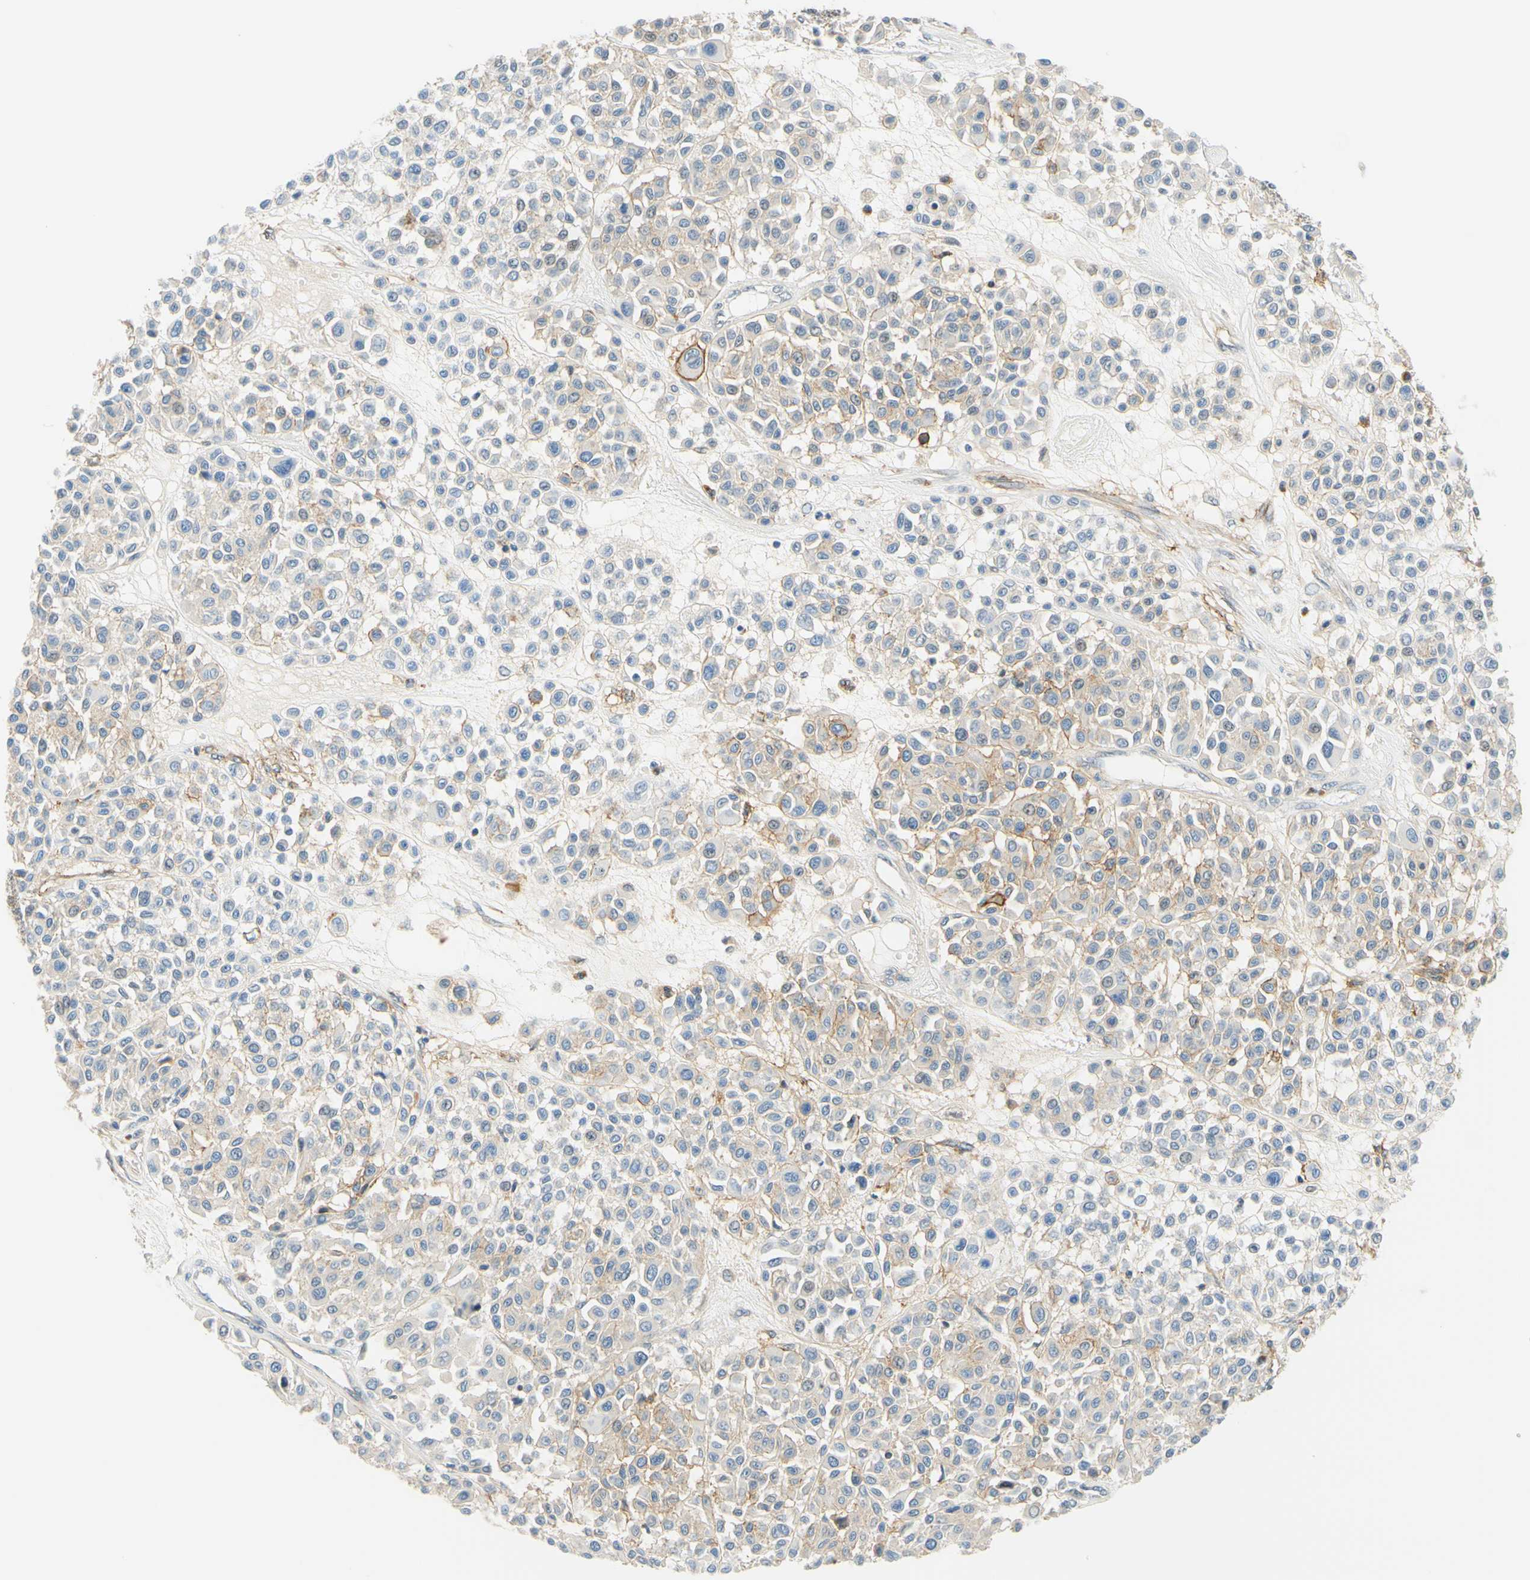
{"staining": {"intensity": "weak", "quantity": "25%-75%", "location": "cytoplasmic/membranous"}, "tissue": "melanoma", "cell_type": "Tumor cells", "image_type": "cancer", "snomed": [{"axis": "morphology", "description": "Malignant melanoma, Metastatic site"}, {"axis": "topography", "description": "Soft tissue"}], "caption": "Immunohistochemical staining of human melanoma displays low levels of weak cytoplasmic/membranous staining in approximately 25%-75% of tumor cells.", "gene": "TREM2", "patient": {"sex": "male", "age": 41}}